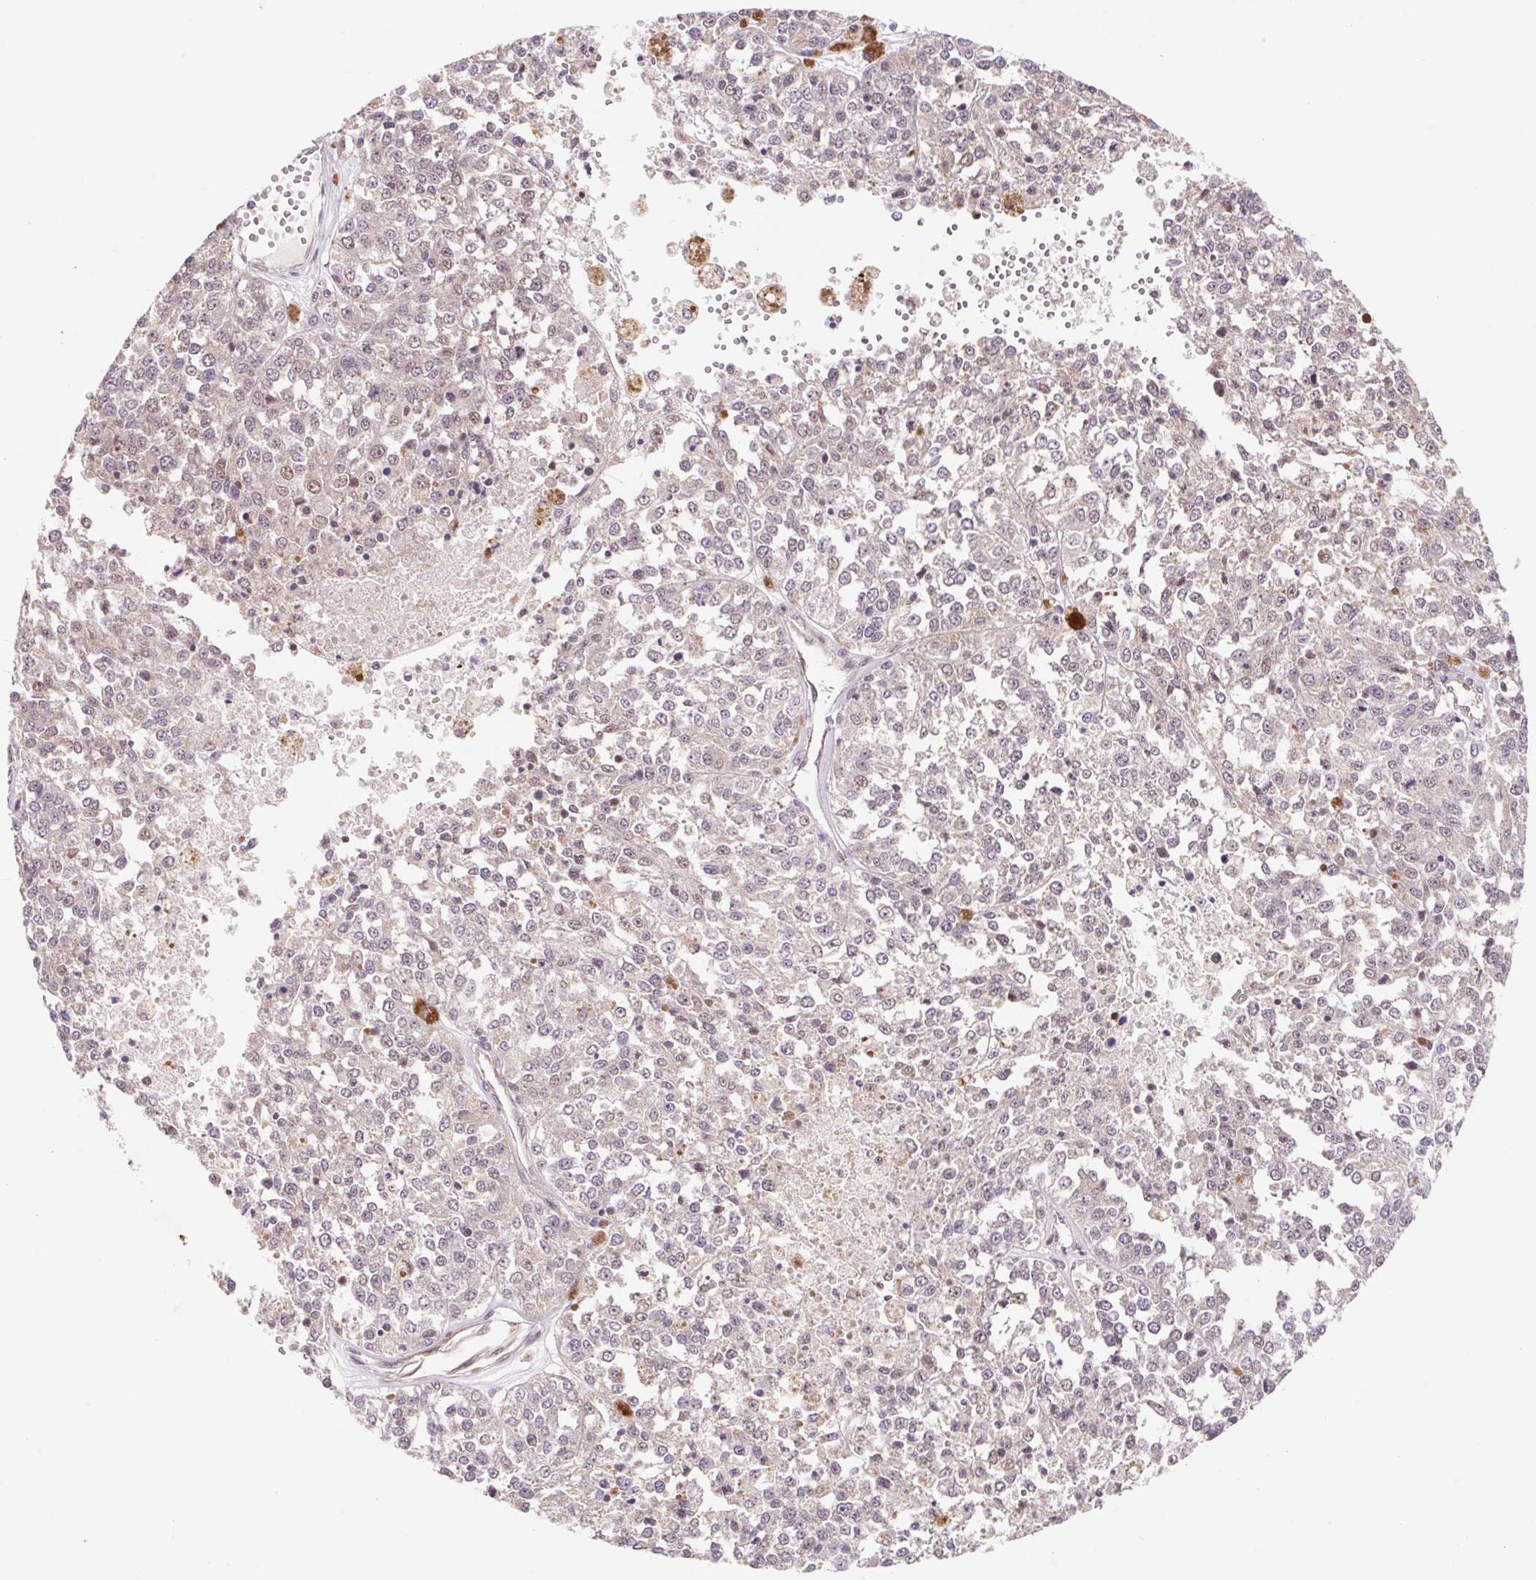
{"staining": {"intensity": "negative", "quantity": "none", "location": "none"}, "tissue": "melanoma", "cell_type": "Tumor cells", "image_type": "cancer", "snomed": [{"axis": "morphology", "description": "Malignant melanoma, Metastatic site"}, {"axis": "topography", "description": "Lymph node"}], "caption": "Immunohistochemical staining of human melanoma demonstrates no significant staining in tumor cells. (Brightfield microscopy of DAB (3,3'-diaminobenzidine) immunohistochemistry (IHC) at high magnification).", "gene": "HFE", "patient": {"sex": "female", "age": 64}}